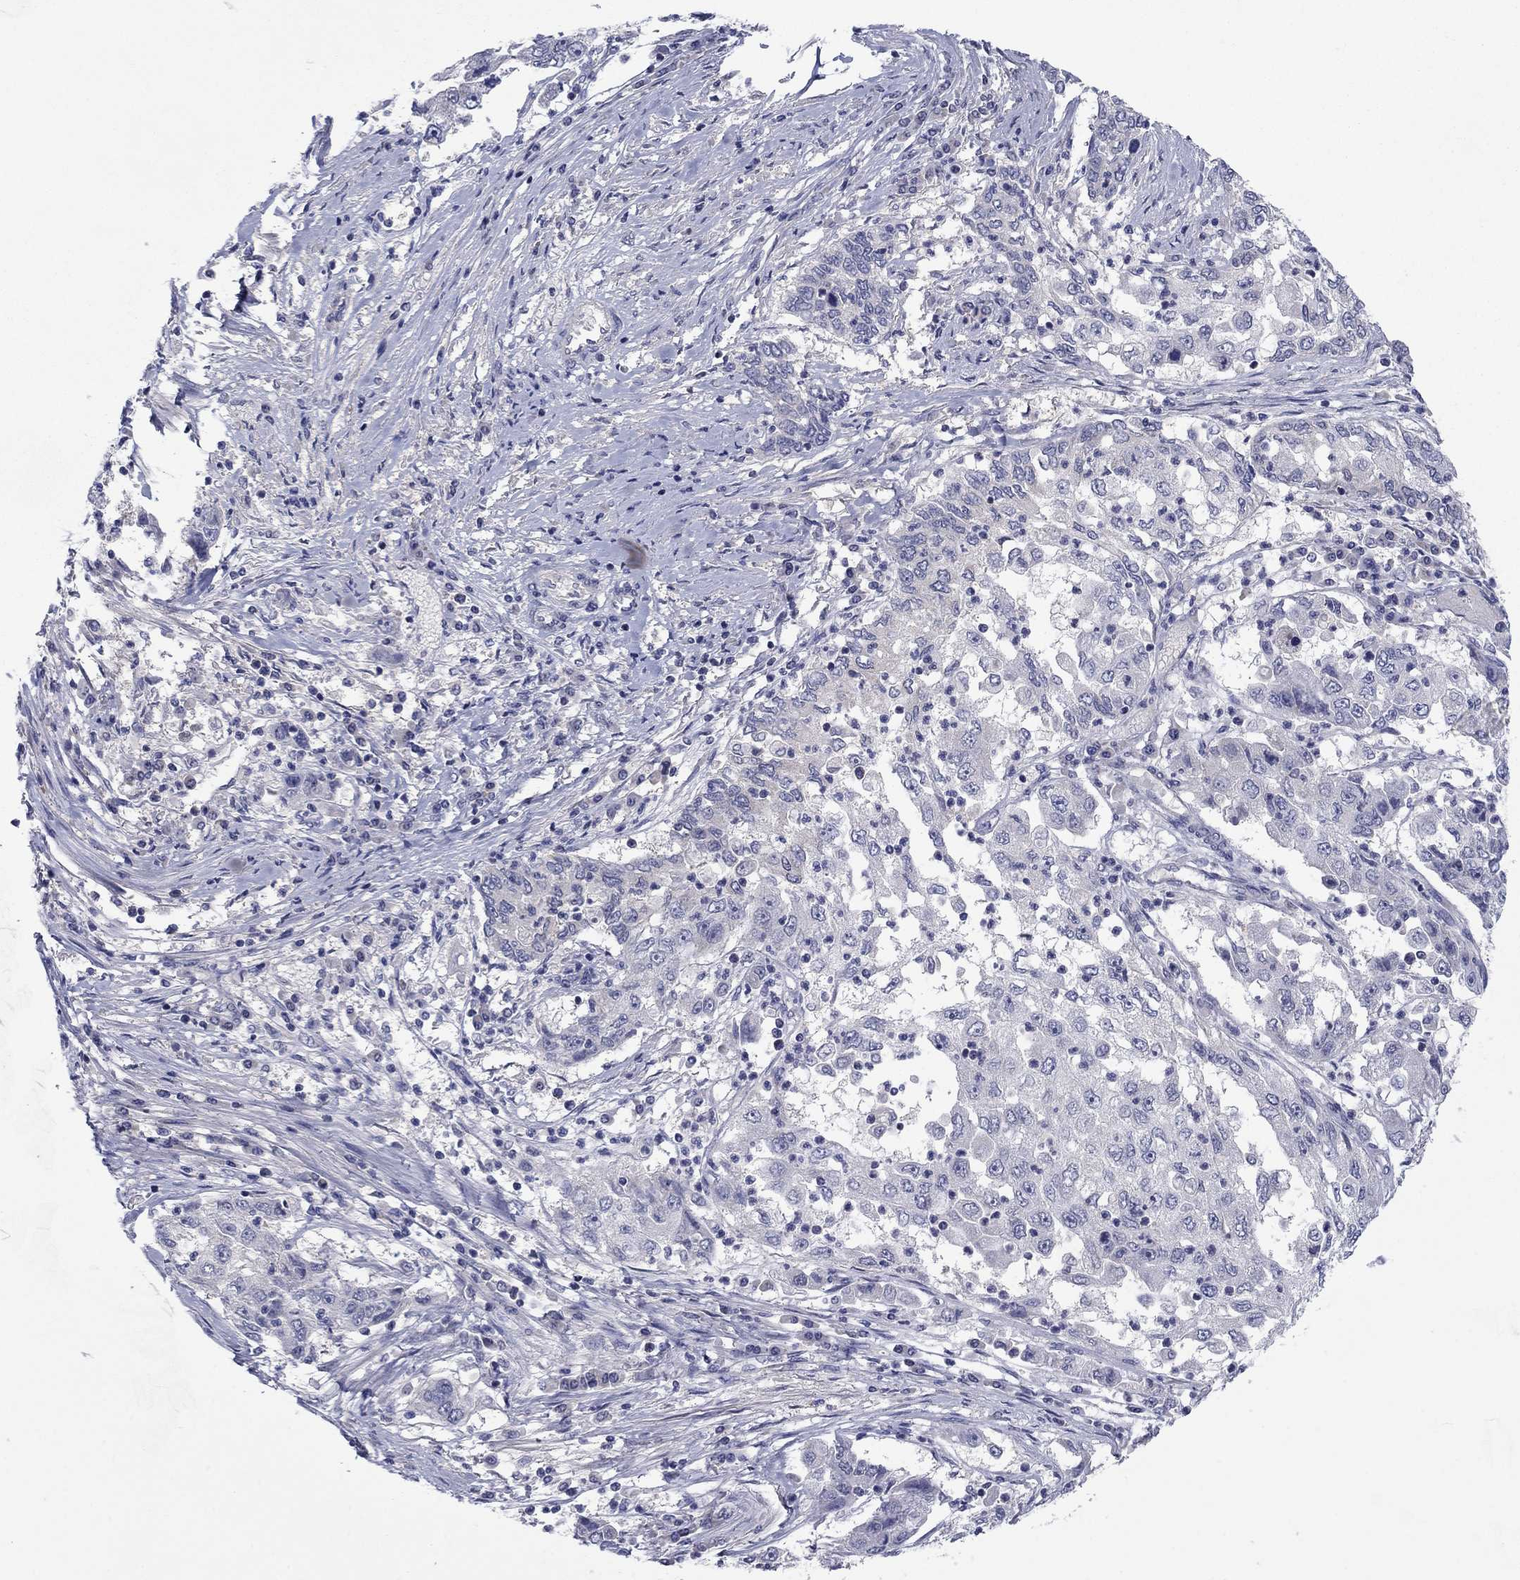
{"staining": {"intensity": "negative", "quantity": "none", "location": "none"}, "tissue": "cervical cancer", "cell_type": "Tumor cells", "image_type": "cancer", "snomed": [{"axis": "morphology", "description": "Squamous cell carcinoma, NOS"}, {"axis": "topography", "description": "Cervix"}], "caption": "Human squamous cell carcinoma (cervical) stained for a protein using IHC demonstrates no staining in tumor cells.", "gene": "GRHPR", "patient": {"sex": "female", "age": 36}}